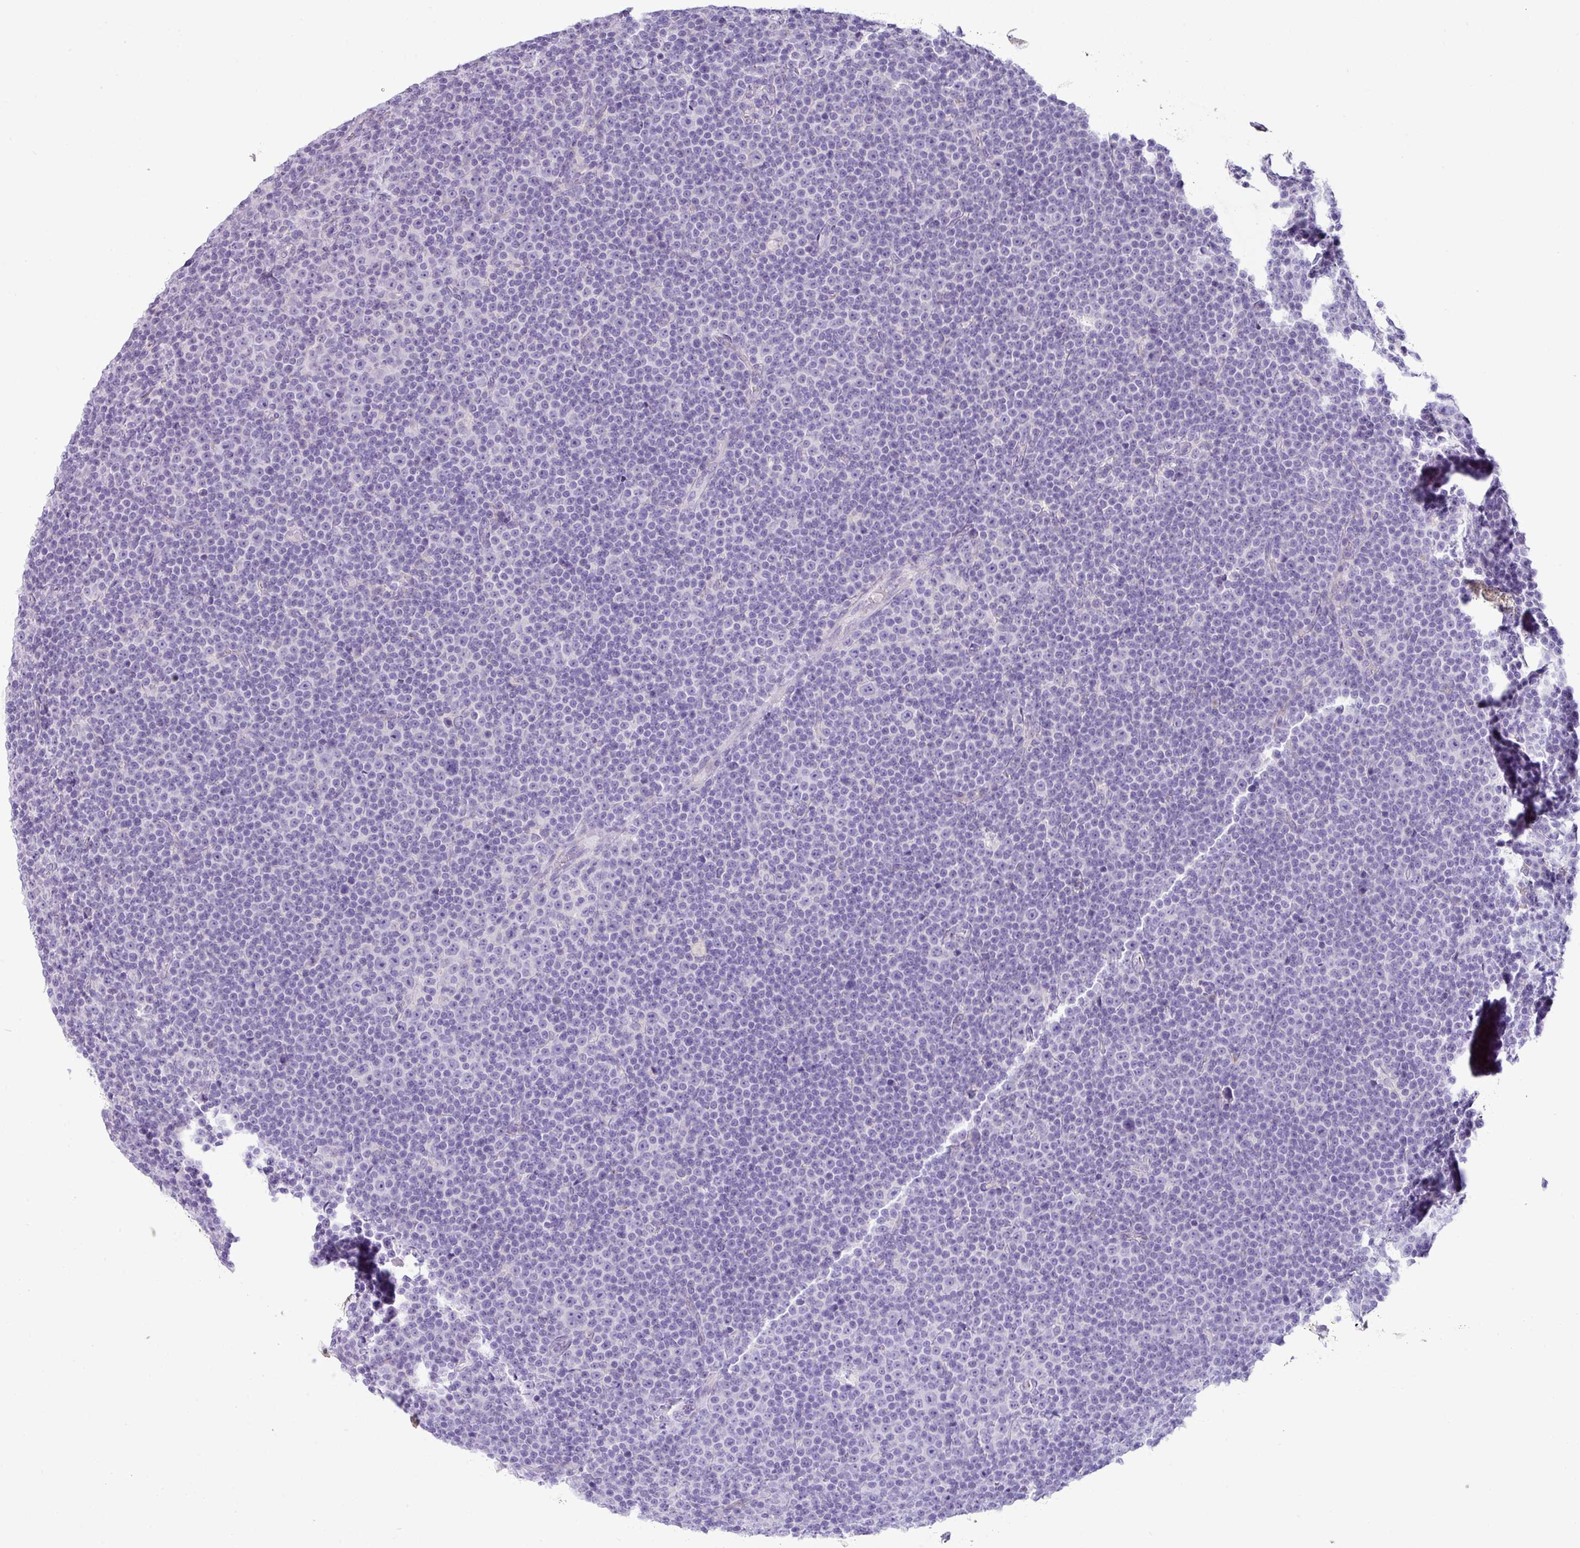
{"staining": {"intensity": "negative", "quantity": "none", "location": "none"}, "tissue": "lymphoma", "cell_type": "Tumor cells", "image_type": "cancer", "snomed": [{"axis": "morphology", "description": "Malignant lymphoma, non-Hodgkin's type, Low grade"}, {"axis": "topography", "description": "Lymph node"}], "caption": "A micrograph of lymphoma stained for a protein exhibits no brown staining in tumor cells. The staining was performed using DAB to visualize the protein expression in brown, while the nuclei were stained in blue with hematoxylin (Magnification: 20x).", "gene": "ZNF524", "patient": {"sex": "female", "age": 67}}